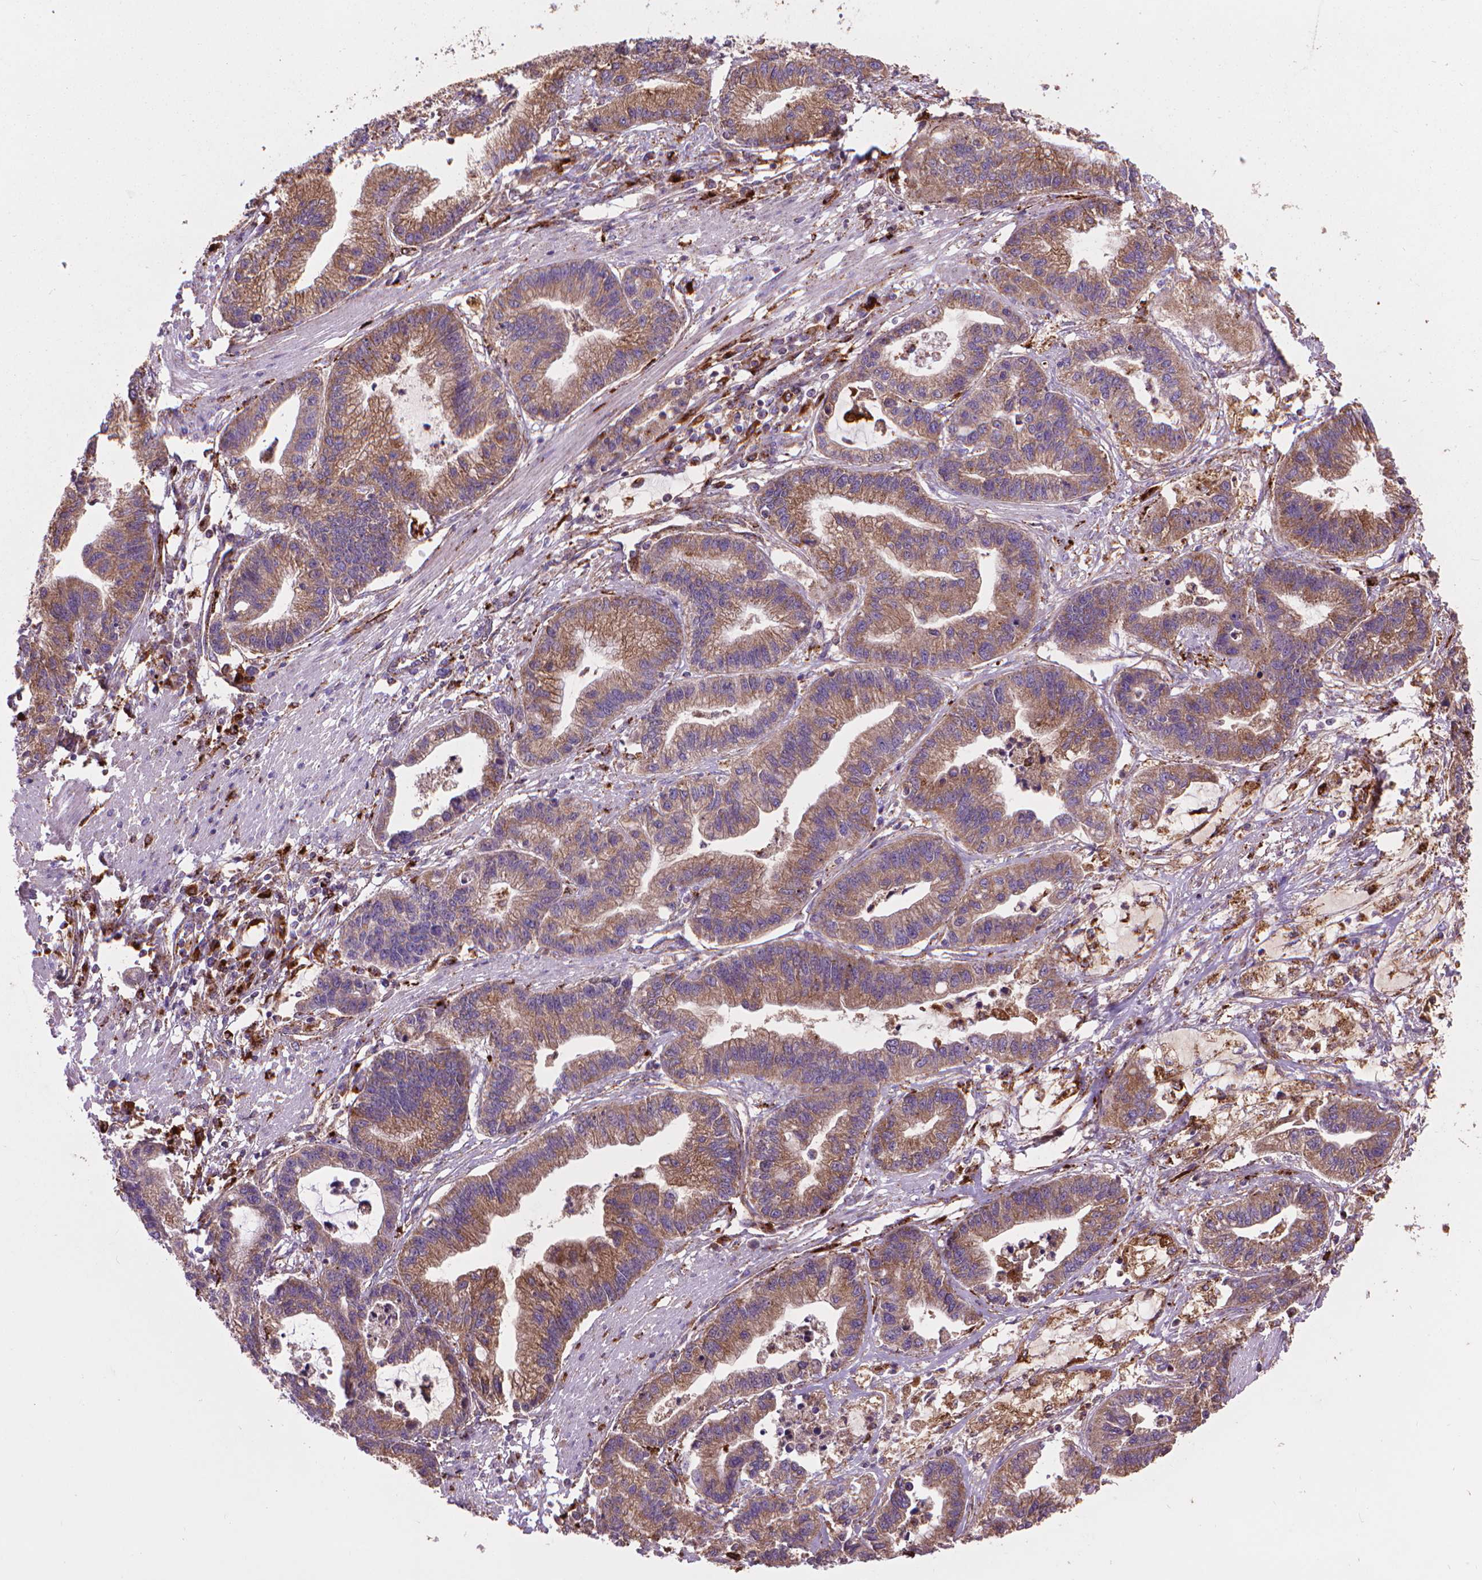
{"staining": {"intensity": "moderate", "quantity": ">75%", "location": "cytoplasmic/membranous"}, "tissue": "stomach cancer", "cell_type": "Tumor cells", "image_type": "cancer", "snomed": [{"axis": "morphology", "description": "Adenocarcinoma, NOS"}, {"axis": "topography", "description": "Stomach"}], "caption": "Tumor cells reveal medium levels of moderate cytoplasmic/membranous staining in about >75% of cells in human adenocarcinoma (stomach).", "gene": "GLB1", "patient": {"sex": "male", "age": 83}}